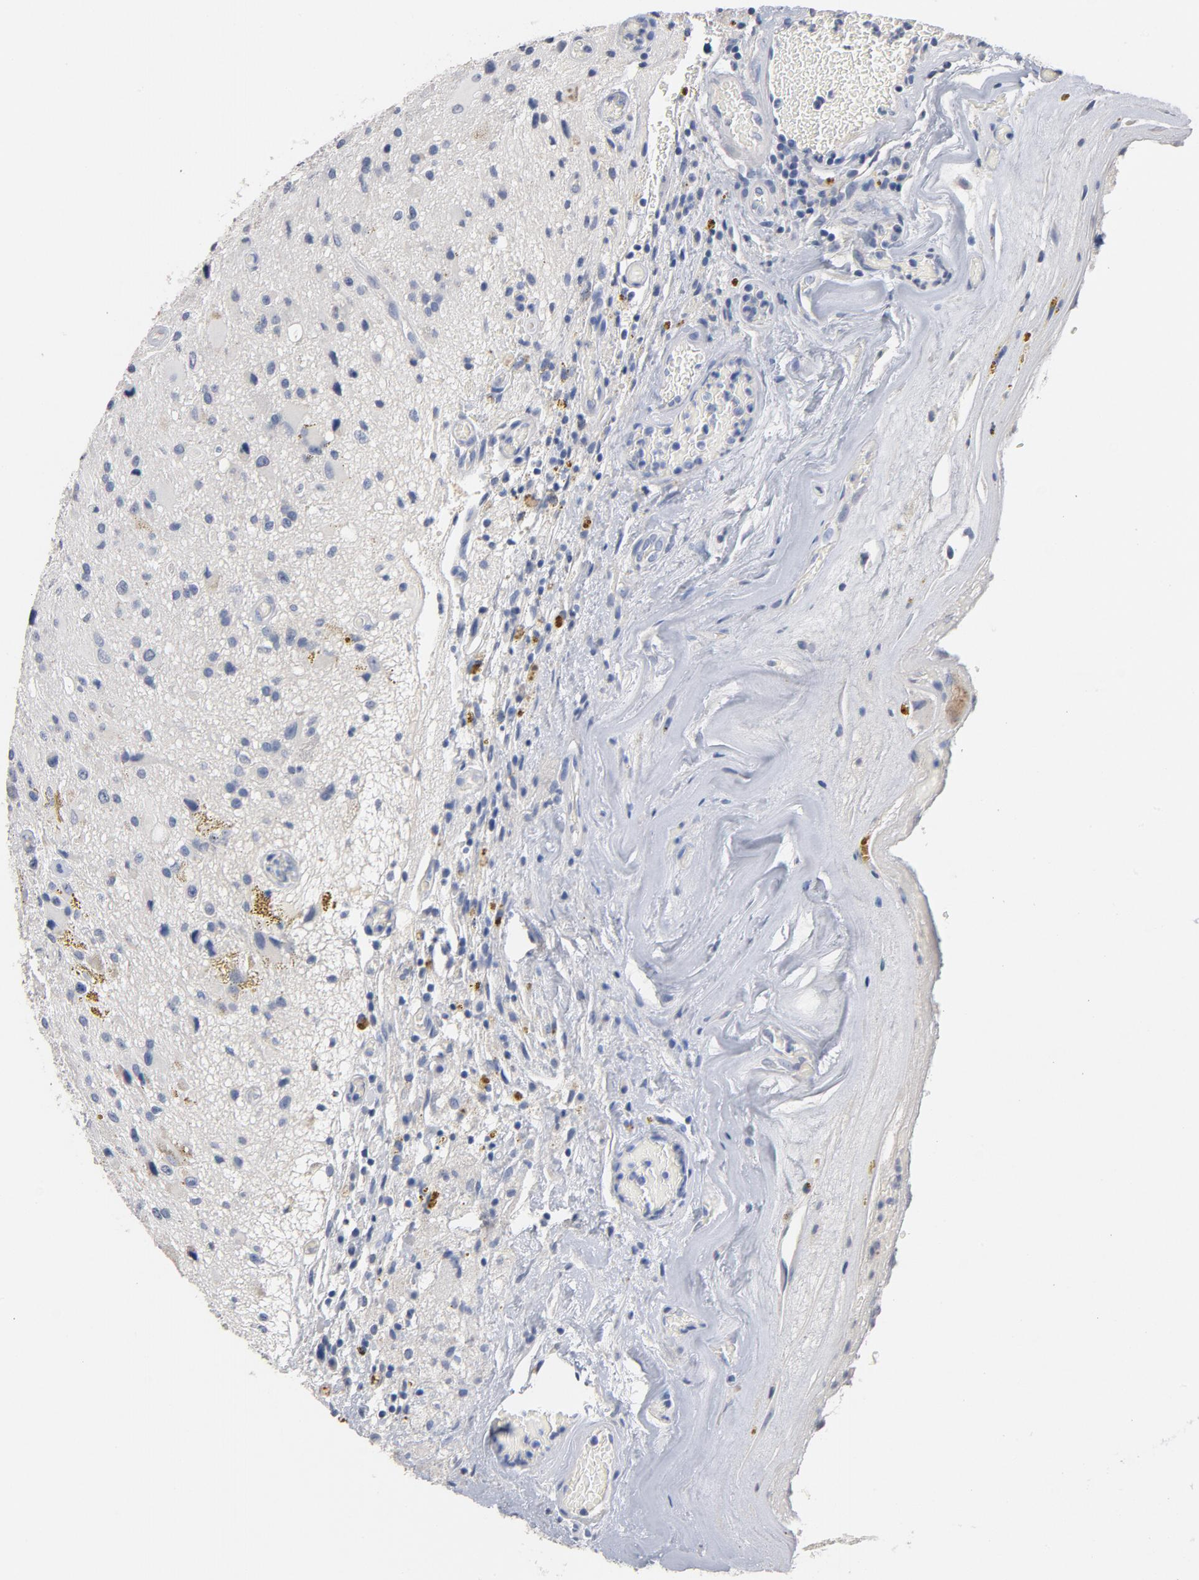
{"staining": {"intensity": "negative", "quantity": "none", "location": "none"}, "tissue": "glioma", "cell_type": "Tumor cells", "image_type": "cancer", "snomed": [{"axis": "morphology", "description": "Glioma, malignant, Low grade"}, {"axis": "topography", "description": "Brain"}], "caption": "Immunohistochemistry image of glioma stained for a protein (brown), which reveals no staining in tumor cells. The staining is performed using DAB brown chromogen with nuclei counter-stained in using hematoxylin.", "gene": "ZCCHC13", "patient": {"sex": "male", "age": 58}}